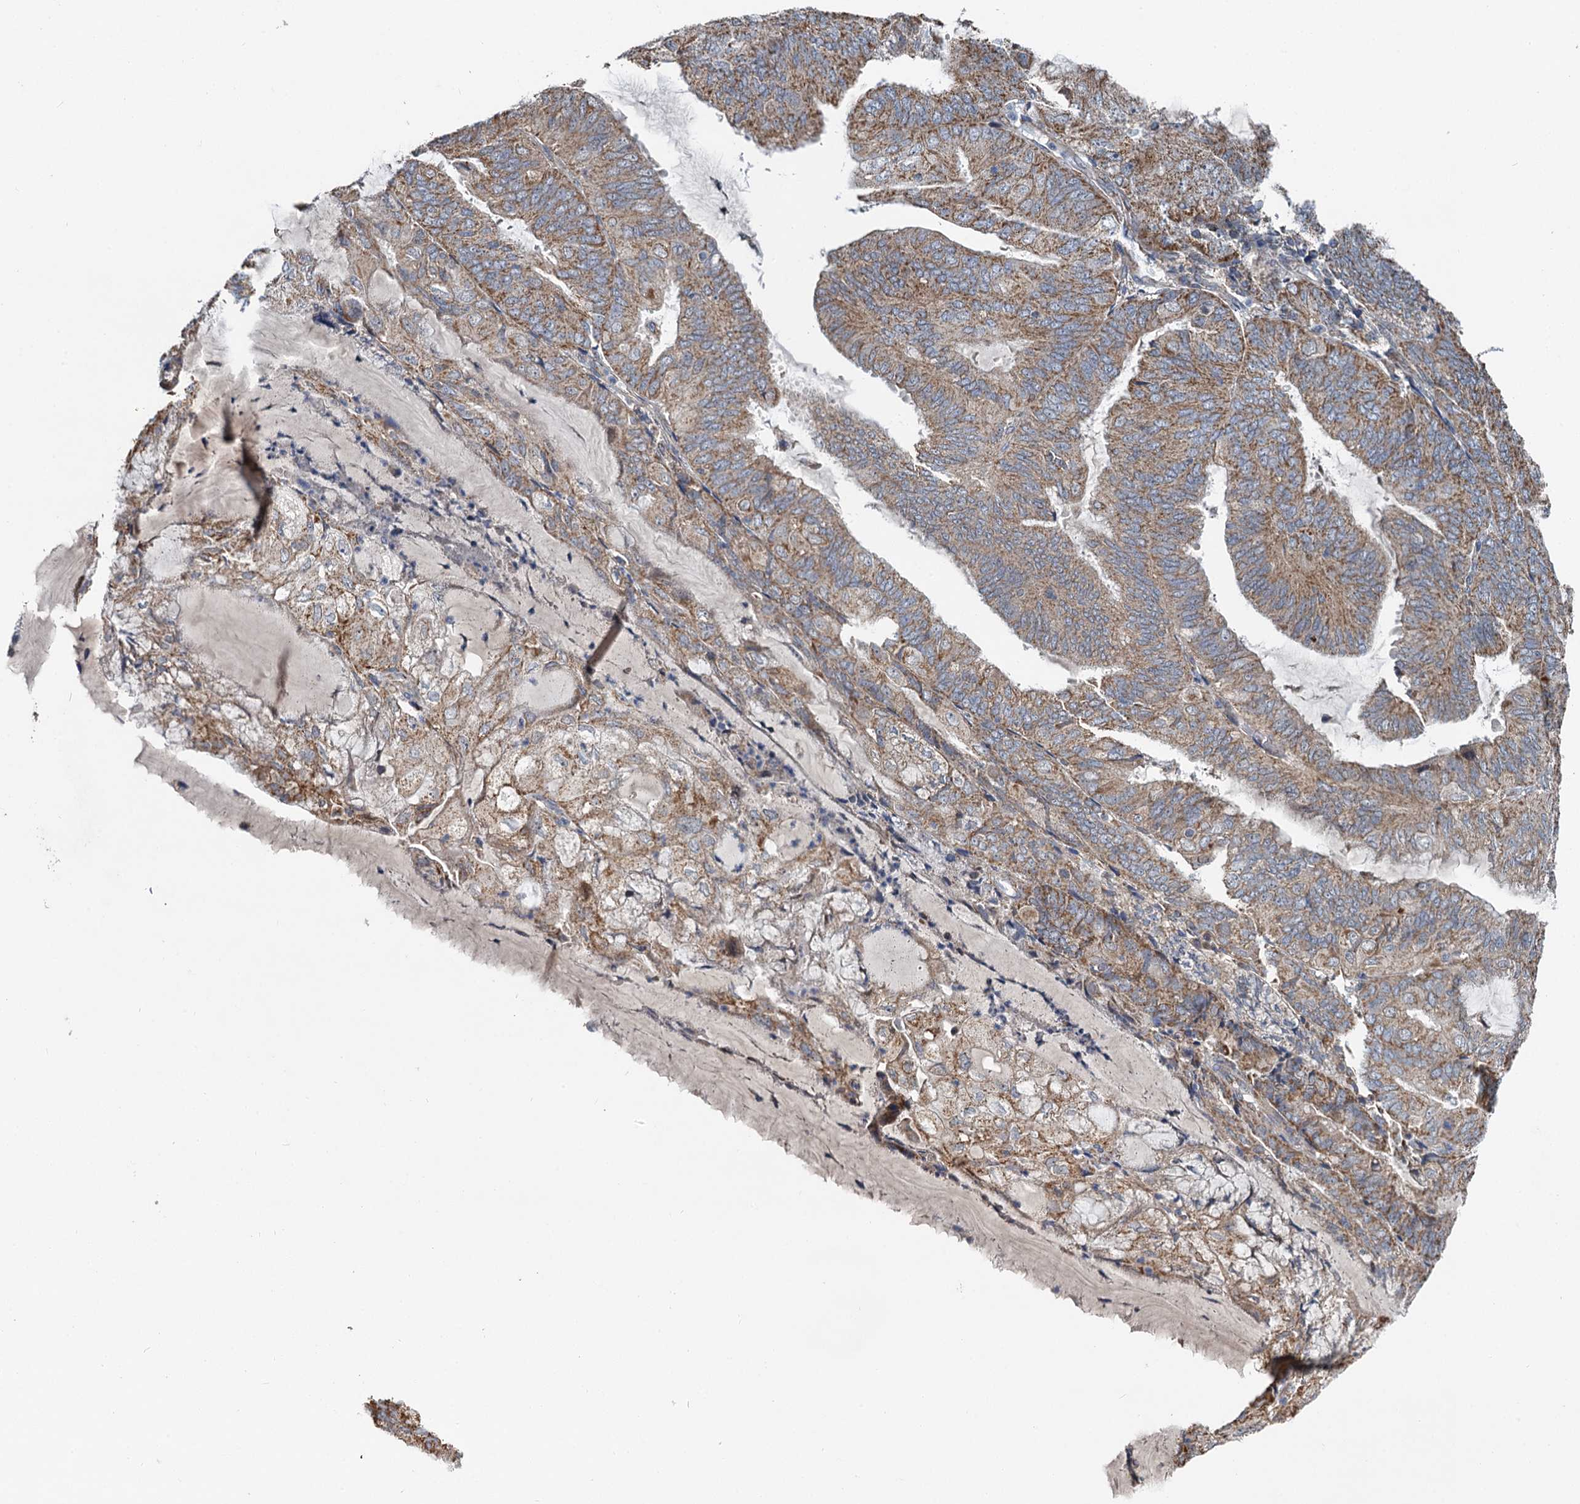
{"staining": {"intensity": "moderate", "quantity": ">75%", "location": "cytoplasmic/membranous"}, "tissue": "endometrial cancer", "cell_type": "Tumor cells", "image_type": "cancer", "snomed": [{"axis": "morphology", "description": "Adenocarcinoma, NOS"}, {"axis": "topography", "description": "Endometrium"}], "caption": "An immunohistochemistry (IHC) histopathology image of tumor tissue is shown. Protein staining in brown shows moderate cytoplasmic/membranous positivity in adenocarcinoma (endometrial) within tumor cells. The protein is shown in brown color, while the nuclei are stained blue.", "gene": "SPRYD3", "patient": {"sex": "female", "age": 81}}